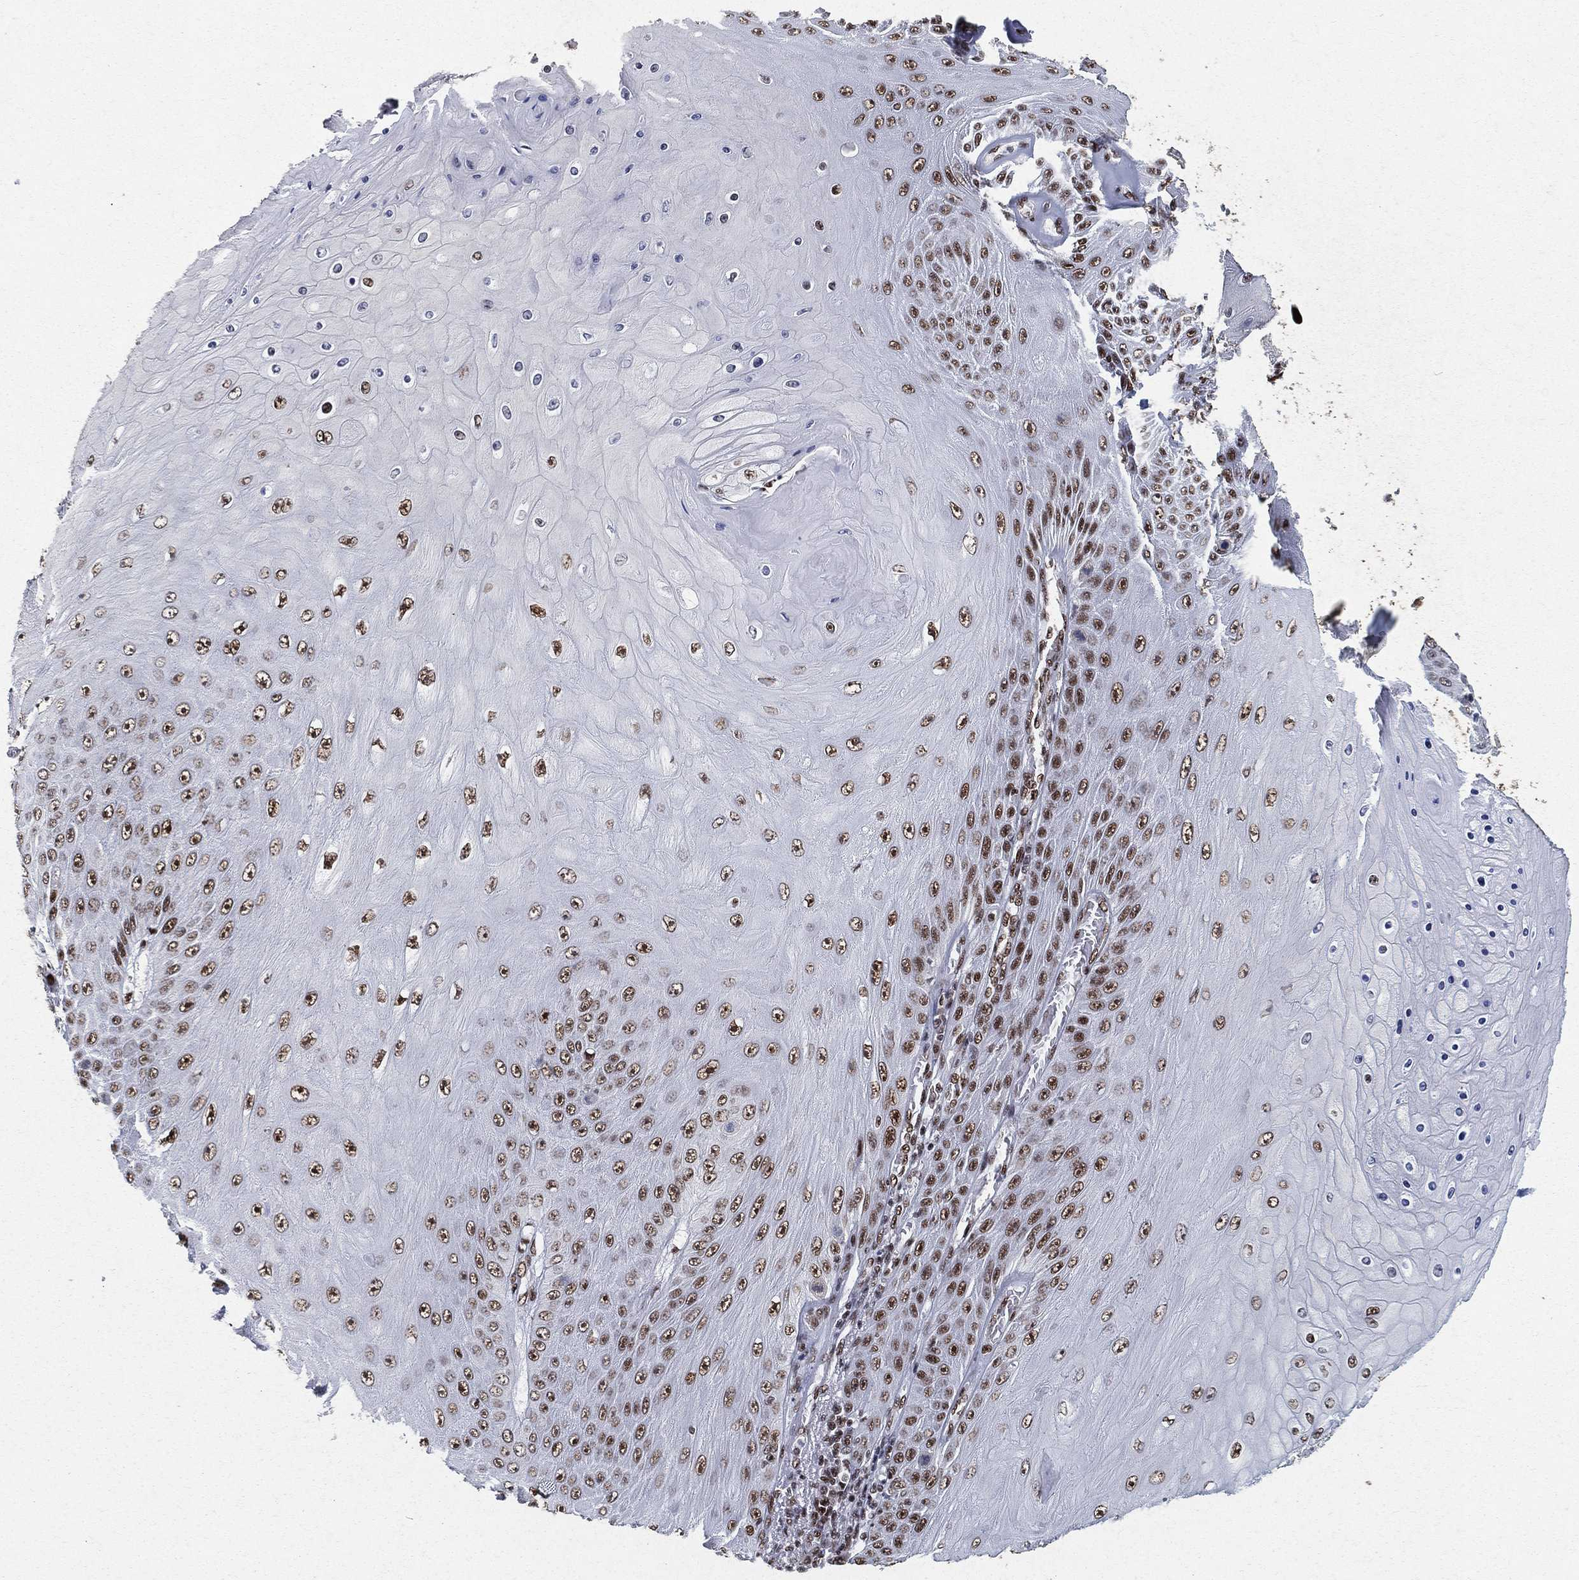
{"staining": {"intensity": "moderate", "quantity": ">75%", "location": "nuclear"}, "tissue": "skin cancer", "cell_type": "Tumor cells", "image_type": "cancer", "snomed": [{"axis": "morphology", "description": "Squamous cell carcinoma, NOS"}, {"axis": "topography", "description": "Skin"}], "caption": "The immunohistochemical stain highlights moderate nuclear expression in tumor cells of skin cancer tissue.", "gene": "DDX27", "patient": {"sex": "male", "age": 62}}